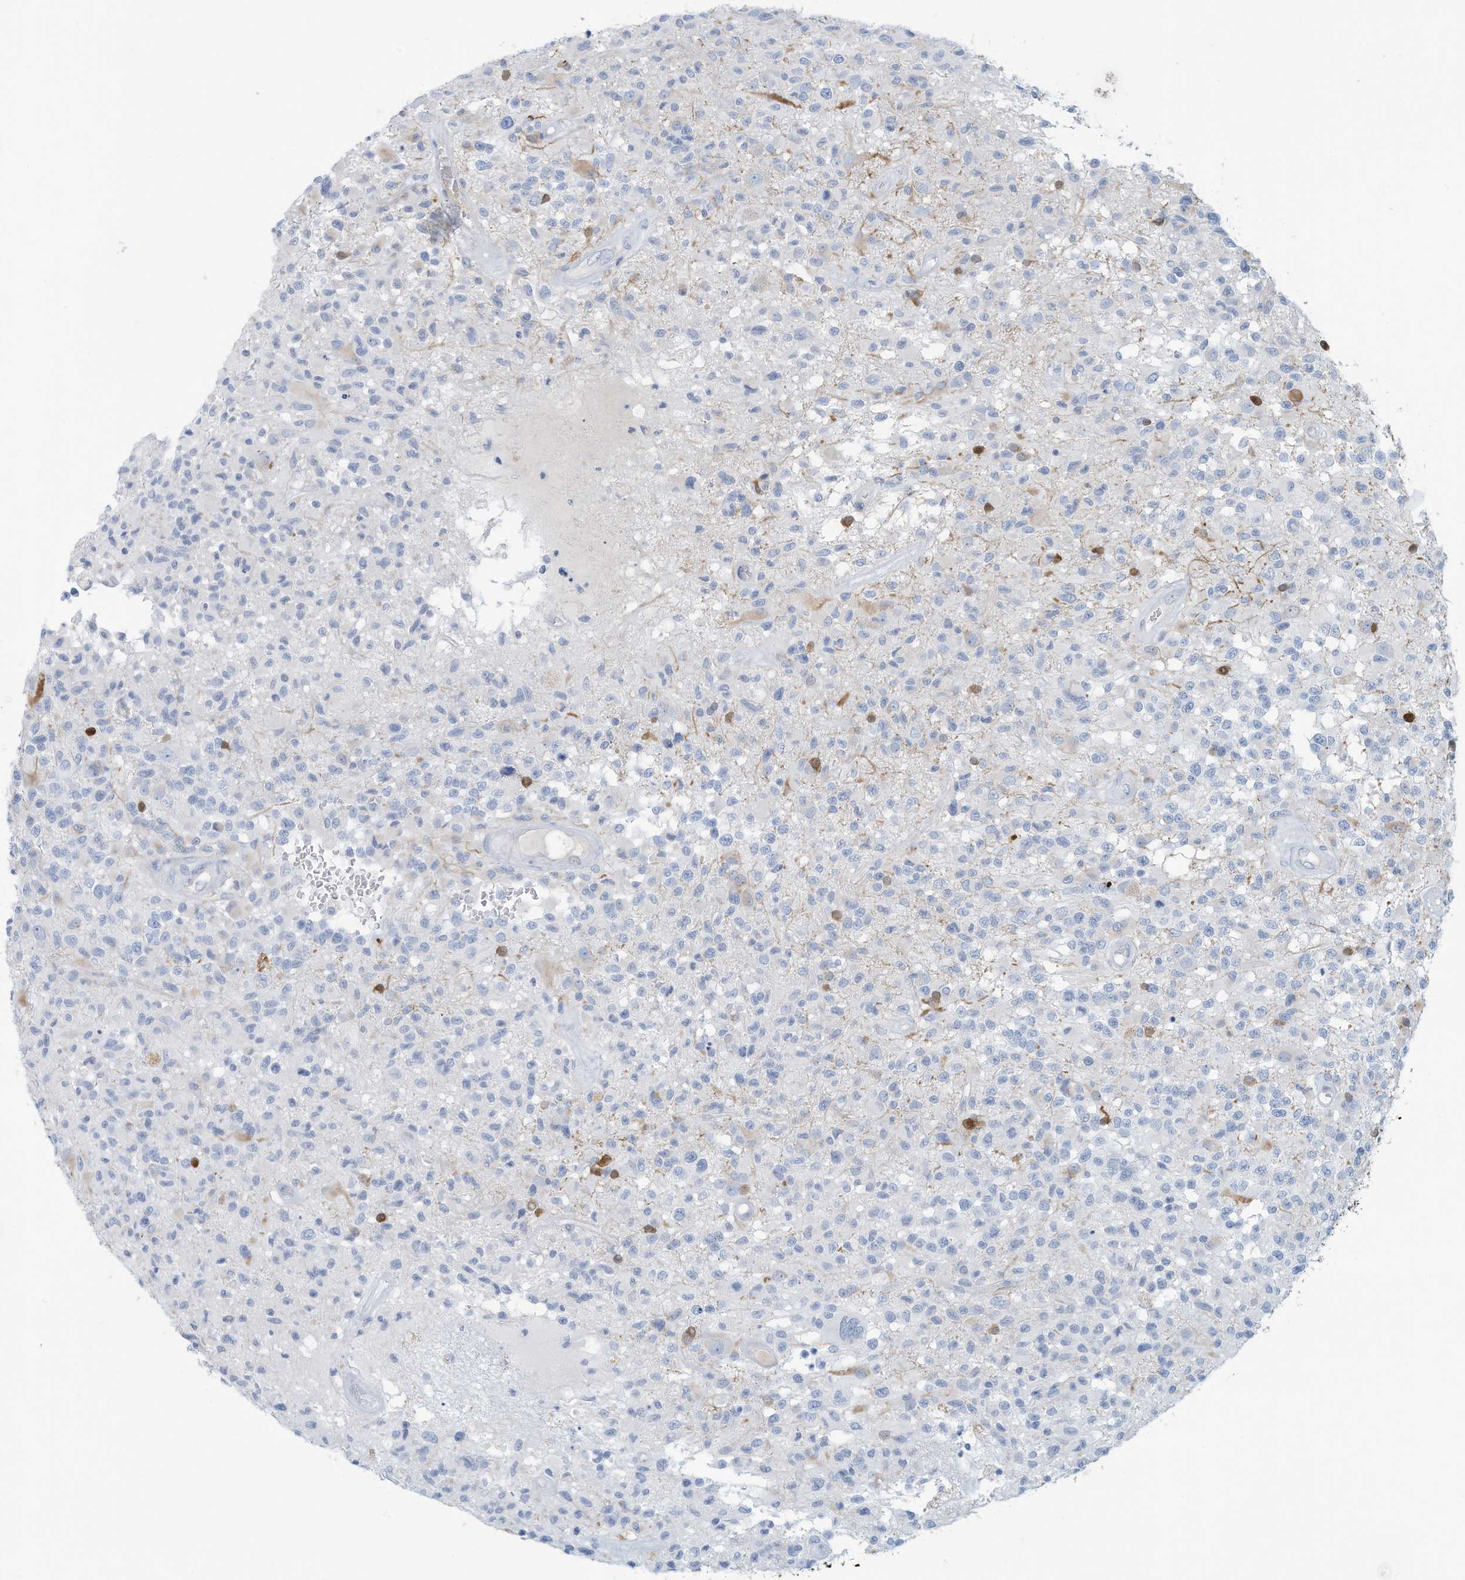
{"staining": {"intensity": "negative", "quantity": "none", "location": "none"}, "tissue": "glioma", "cell_type": "Tumor cells", "image_type": "cancer", "snomed": [{"axis": "morphology", "description": "Glioma, malignant, High grade"}, {"axis": "morphology", "description": "Glioblastoma, NOS"}, {"axis": "topography", "description": "Brain"}], "caption": "DAB immunohistochemical staining of glioma shows no significant positivity in tumor cells.", "gene": "ERI2", "patient": {"sex": "male", "age": 60}}